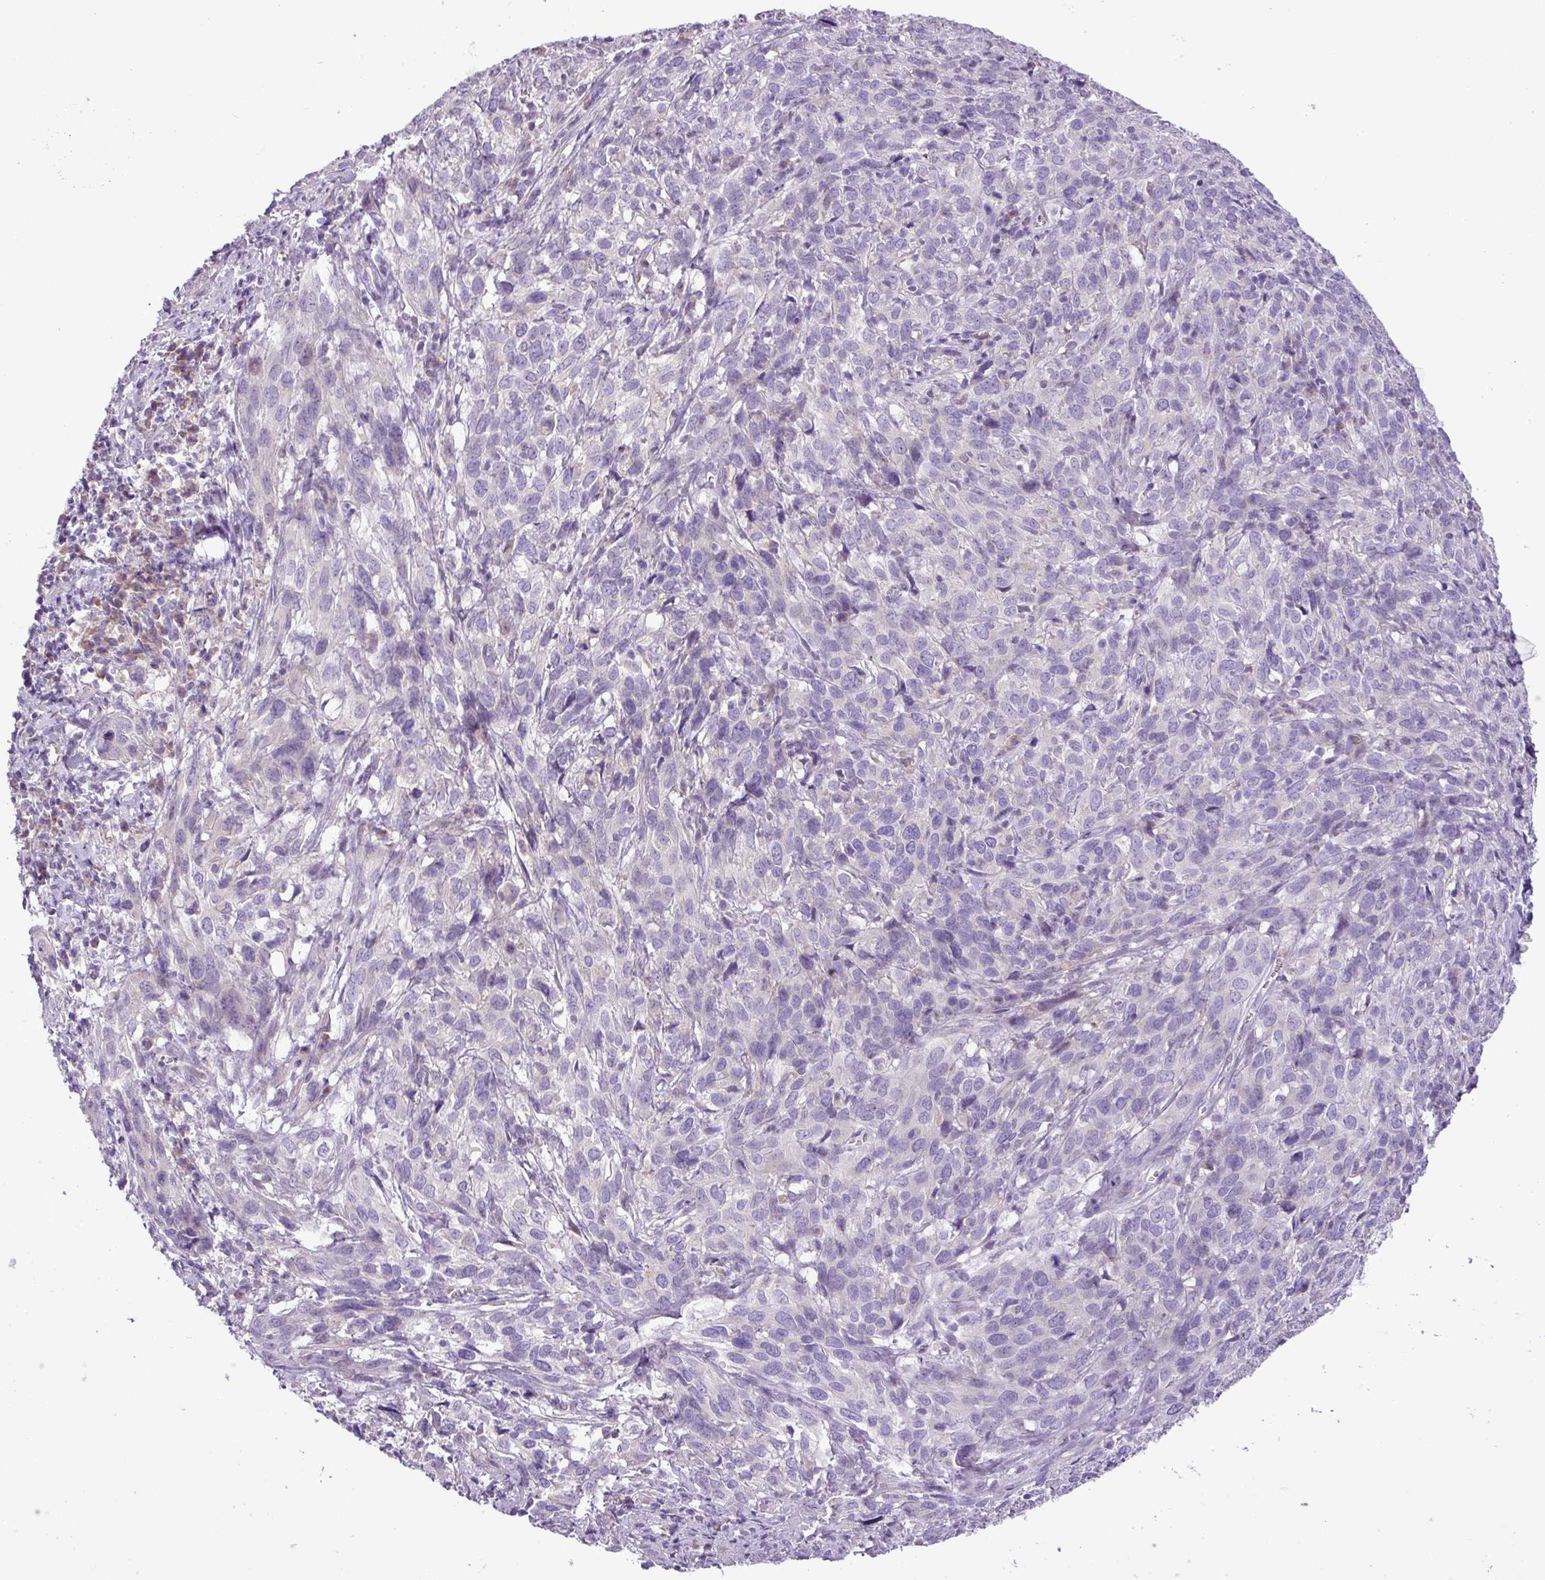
{"staining": {"intensity": "negative", "quantity": "none", "location": "none"}, "tissue": "cervical cancer", "cell_type": "Tumor cells", "image_type": "cancer", "snomed": [{"axis": "morphology", "description": "Squamous cell carcinoma, NOS"}, {"axis": "topography", "description": "Cervix"}], "caption": "Immunohistochemistry (IHC) of cervical cancer (squamous cell carcinoma) exhibits no positivity in tumor cells. Brightfield microscopy of immunohistochemistry (IHC) stained with DAB (3,3'-diaminobenzidine) (brown) and hematoxylin (blue), captured at high magnification.", "gene": "FAM183A", "patient": {"sex": "female", "age": 51}}